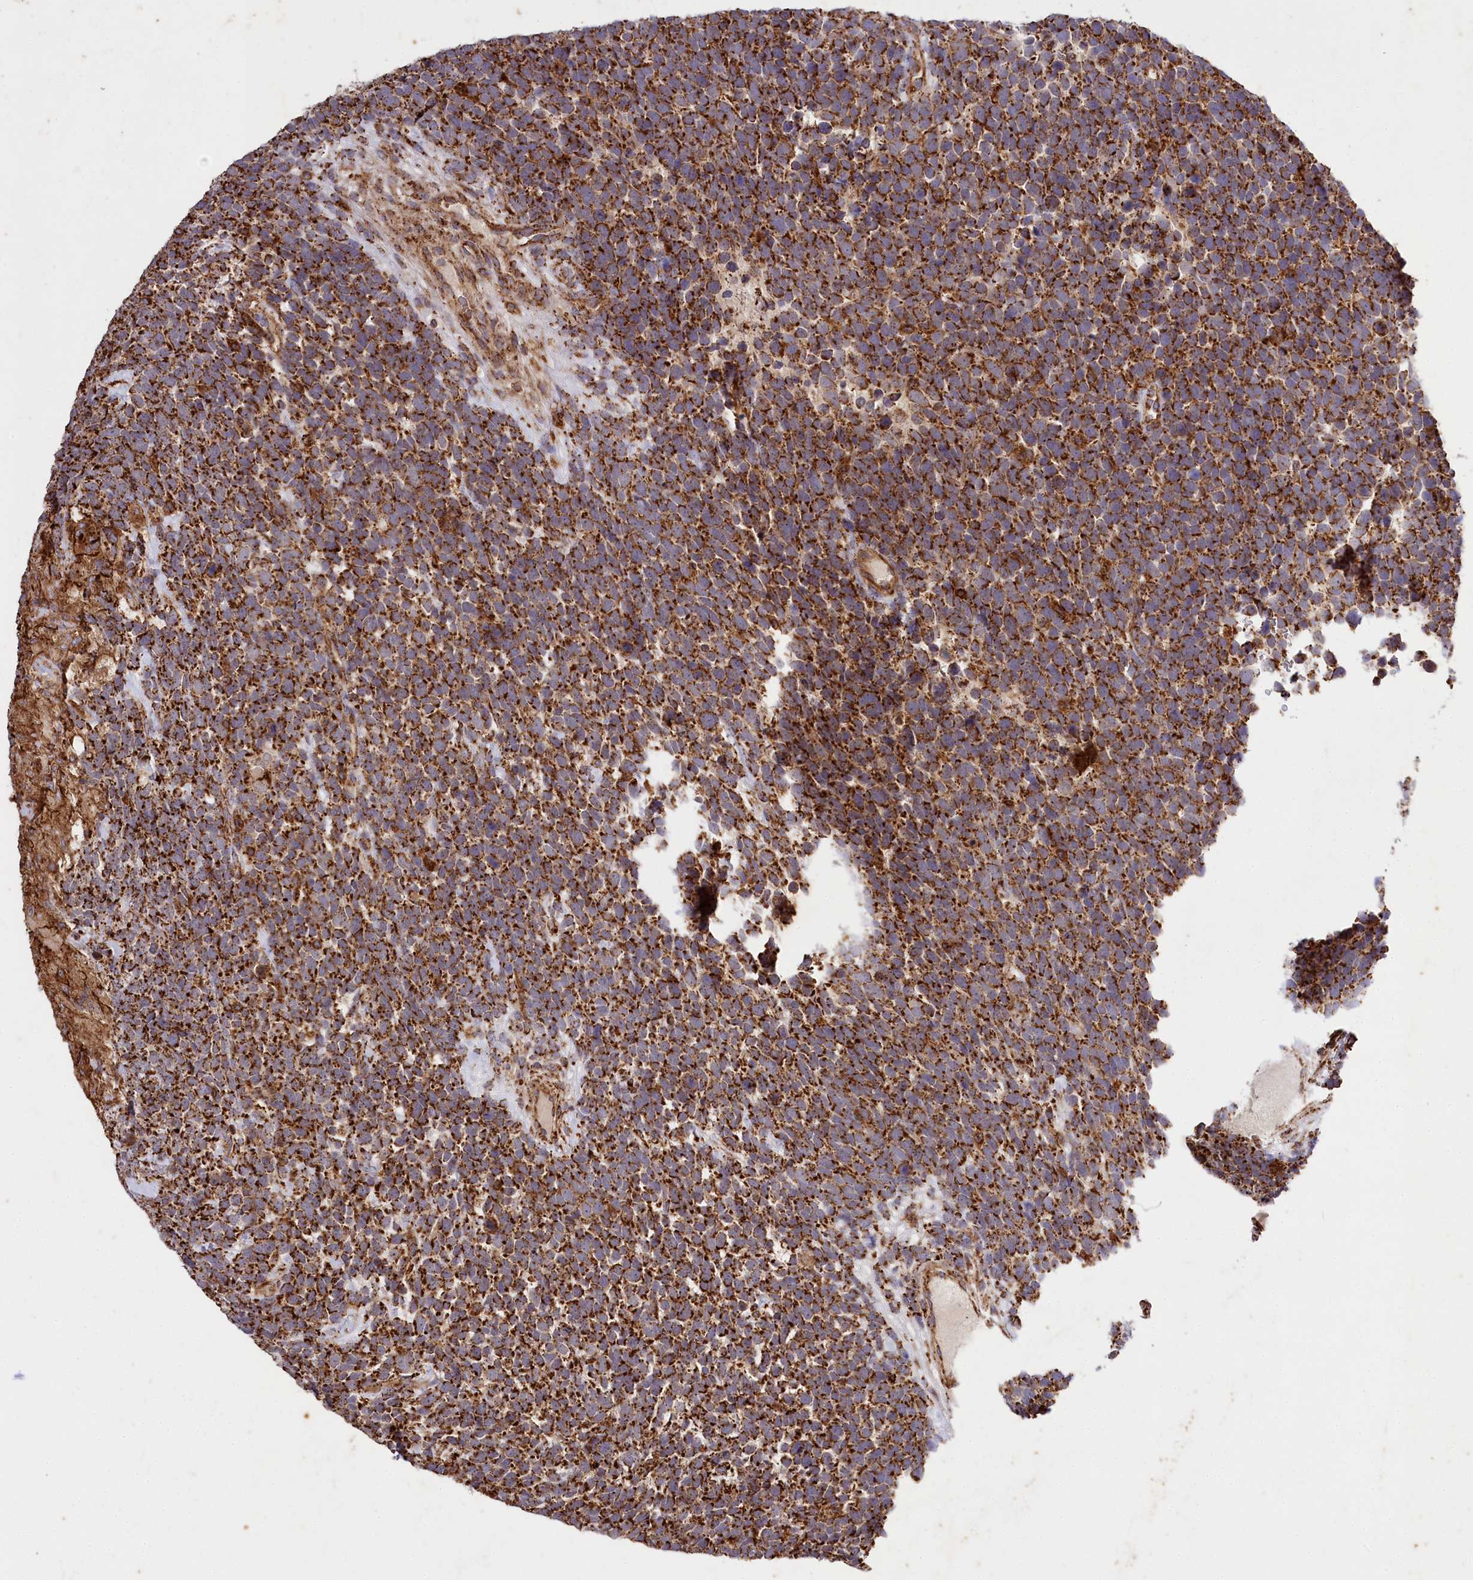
{"staining": {"intensity": "strong", "quantity": ">75%", "location": "cytoplasmic/membranous"}, "tissue": "urothelial cancer", "cell_type": "Tumor cells", "image_type": "cancer", "snomed": [{"axis": "morphology", "description": "Urothelial carcinoma, High grade"}, {"axis": "topography", "description": "Urinary bladder"}], "caption": "Immunohistochemistry of urothelial carcinoma (high-grade) demonstrates high levels of strong cytoplasmic/membranous staining in about >75% of tumor cells. The protein is shown in brown color, while the nuclei are stained blue.", "gene": "CARD19", "patient": {"sex": "female", "age": 82}}